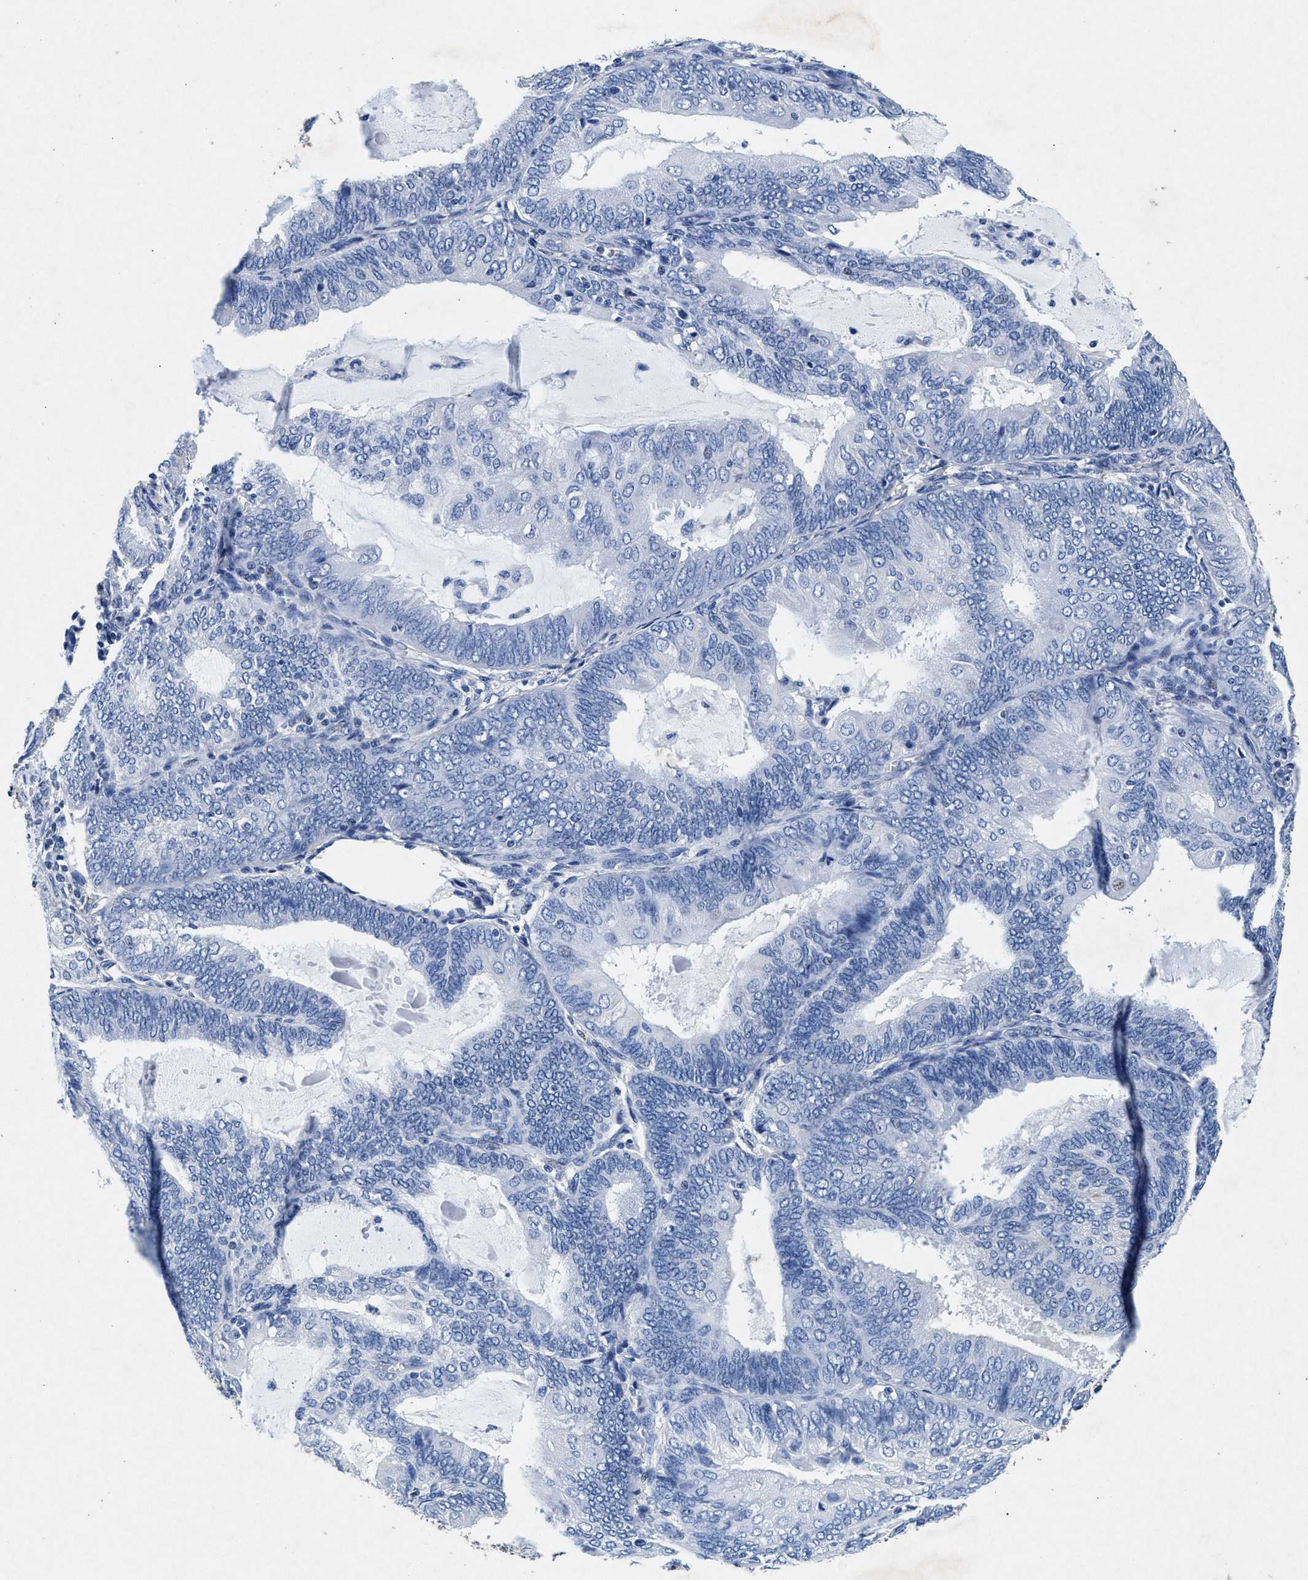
{"staining": {"intensity": "negative", "quantity": "none", "location": "none"}, "tissue": "endometrial cancer", "cell_type": "Tumor cells", "image_type": "cancer", "snomed": [{"axis": "morphology", "description": "Adenocarcinoma, NOS"}, {"axis": "topography", "description": "Endometrium"}], "caption": "Tumor cells are negative for brown protein staining in endometrial cancer.", "gene": "MAP6", "patient": {"sex": "female", "age": 81}}